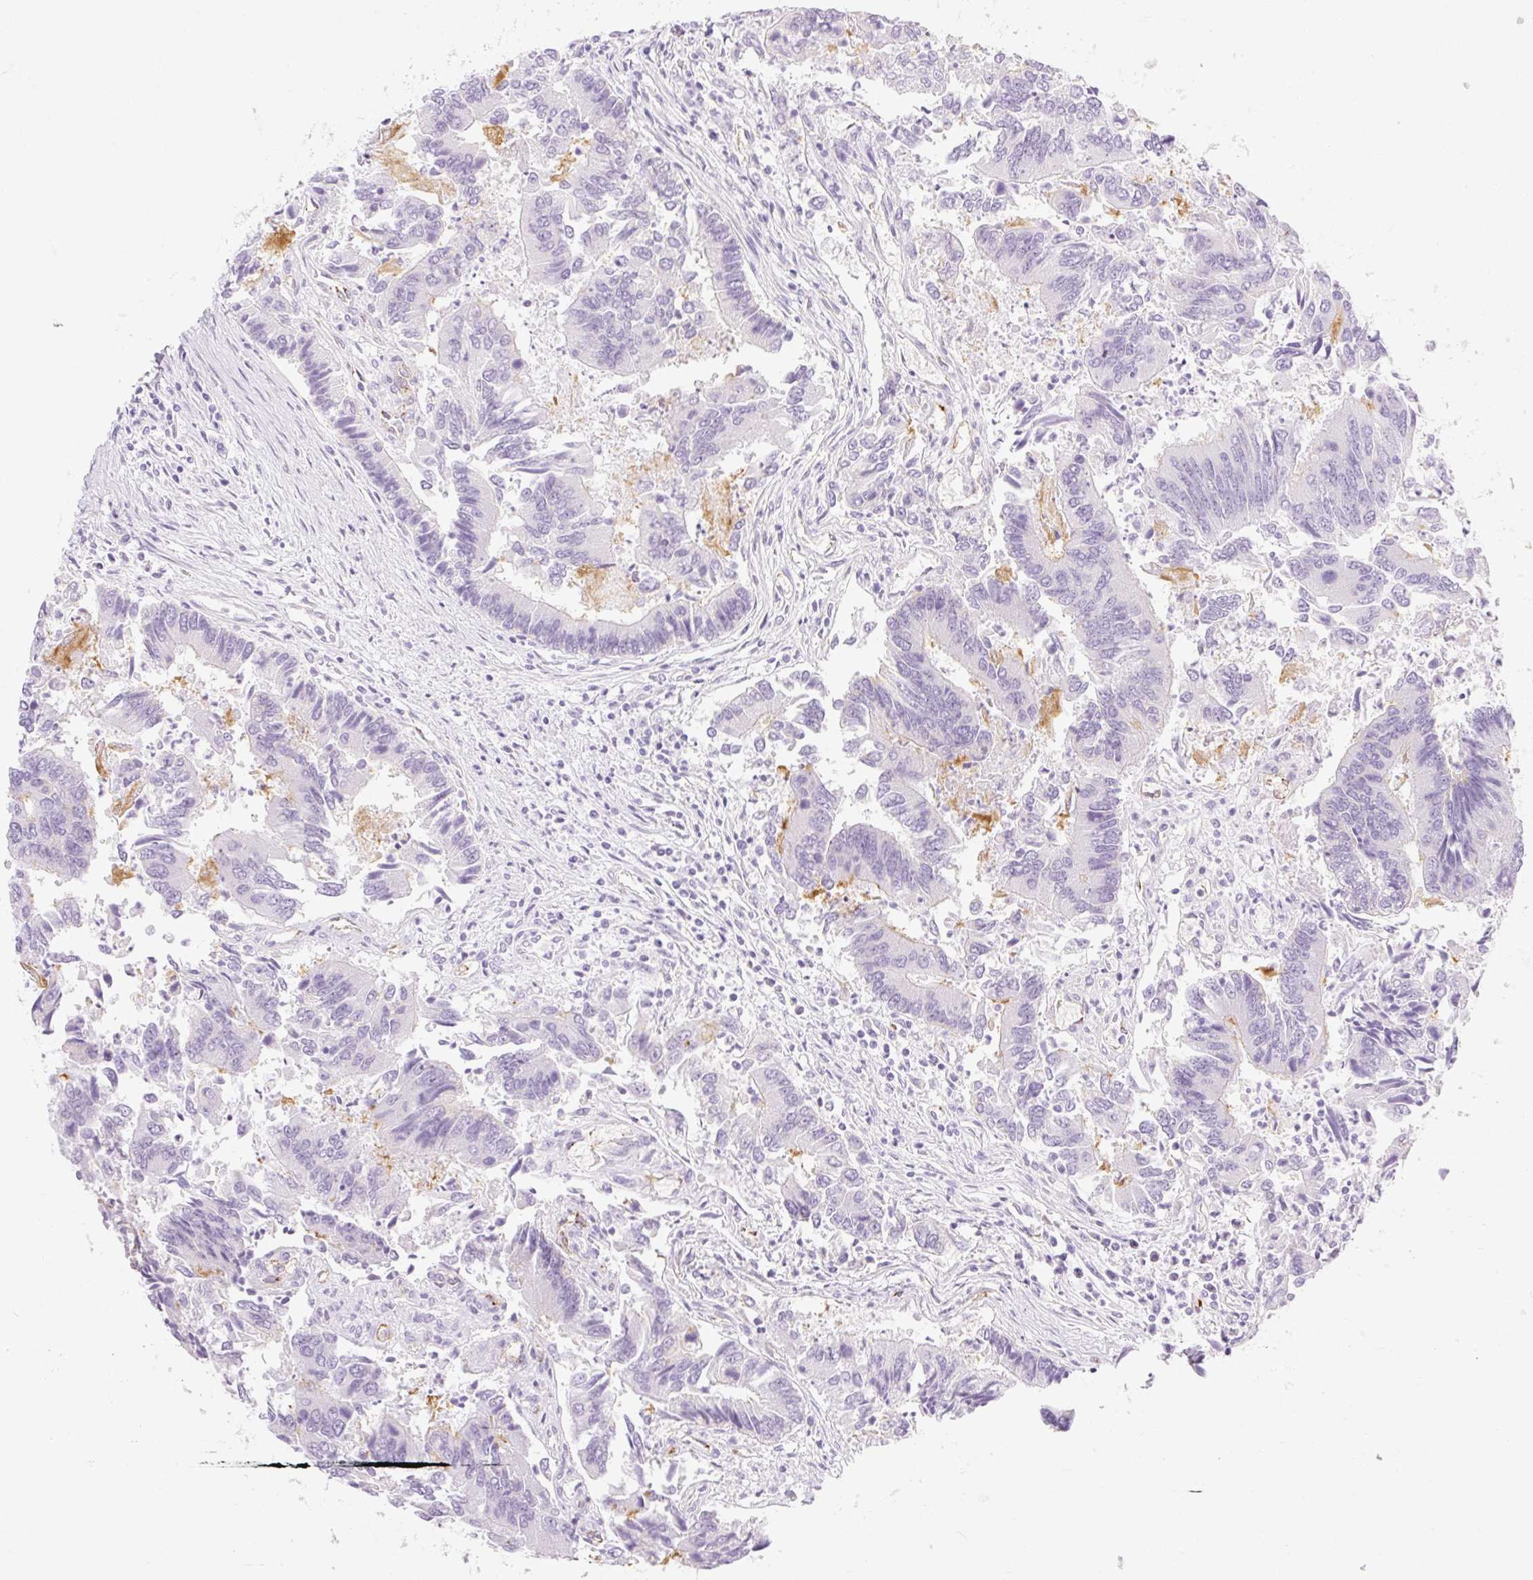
{"staining": {"intensity": "negative", "quantity": "none", "location": "none"}, "tissue": "colorectal cancer", "cell_type": "Tumor cells", "image_type": "cancer", "snomed": [{"axis": "morphology", "description": "Adenocarcinoma, NOS"}, {"axis": "topography", "description": "Colon"}], "caption": "IHC photomicrograph of neoplastic tissue: colorectal cancer (adenocarcinoma) stained with DAB demonstrates no significant protein staining in tumor cells. (DAB immunohistochemistry (IHC), high magnification).", "gene": "TAF1L", "patient": {"sex": "female", "age": 67}}